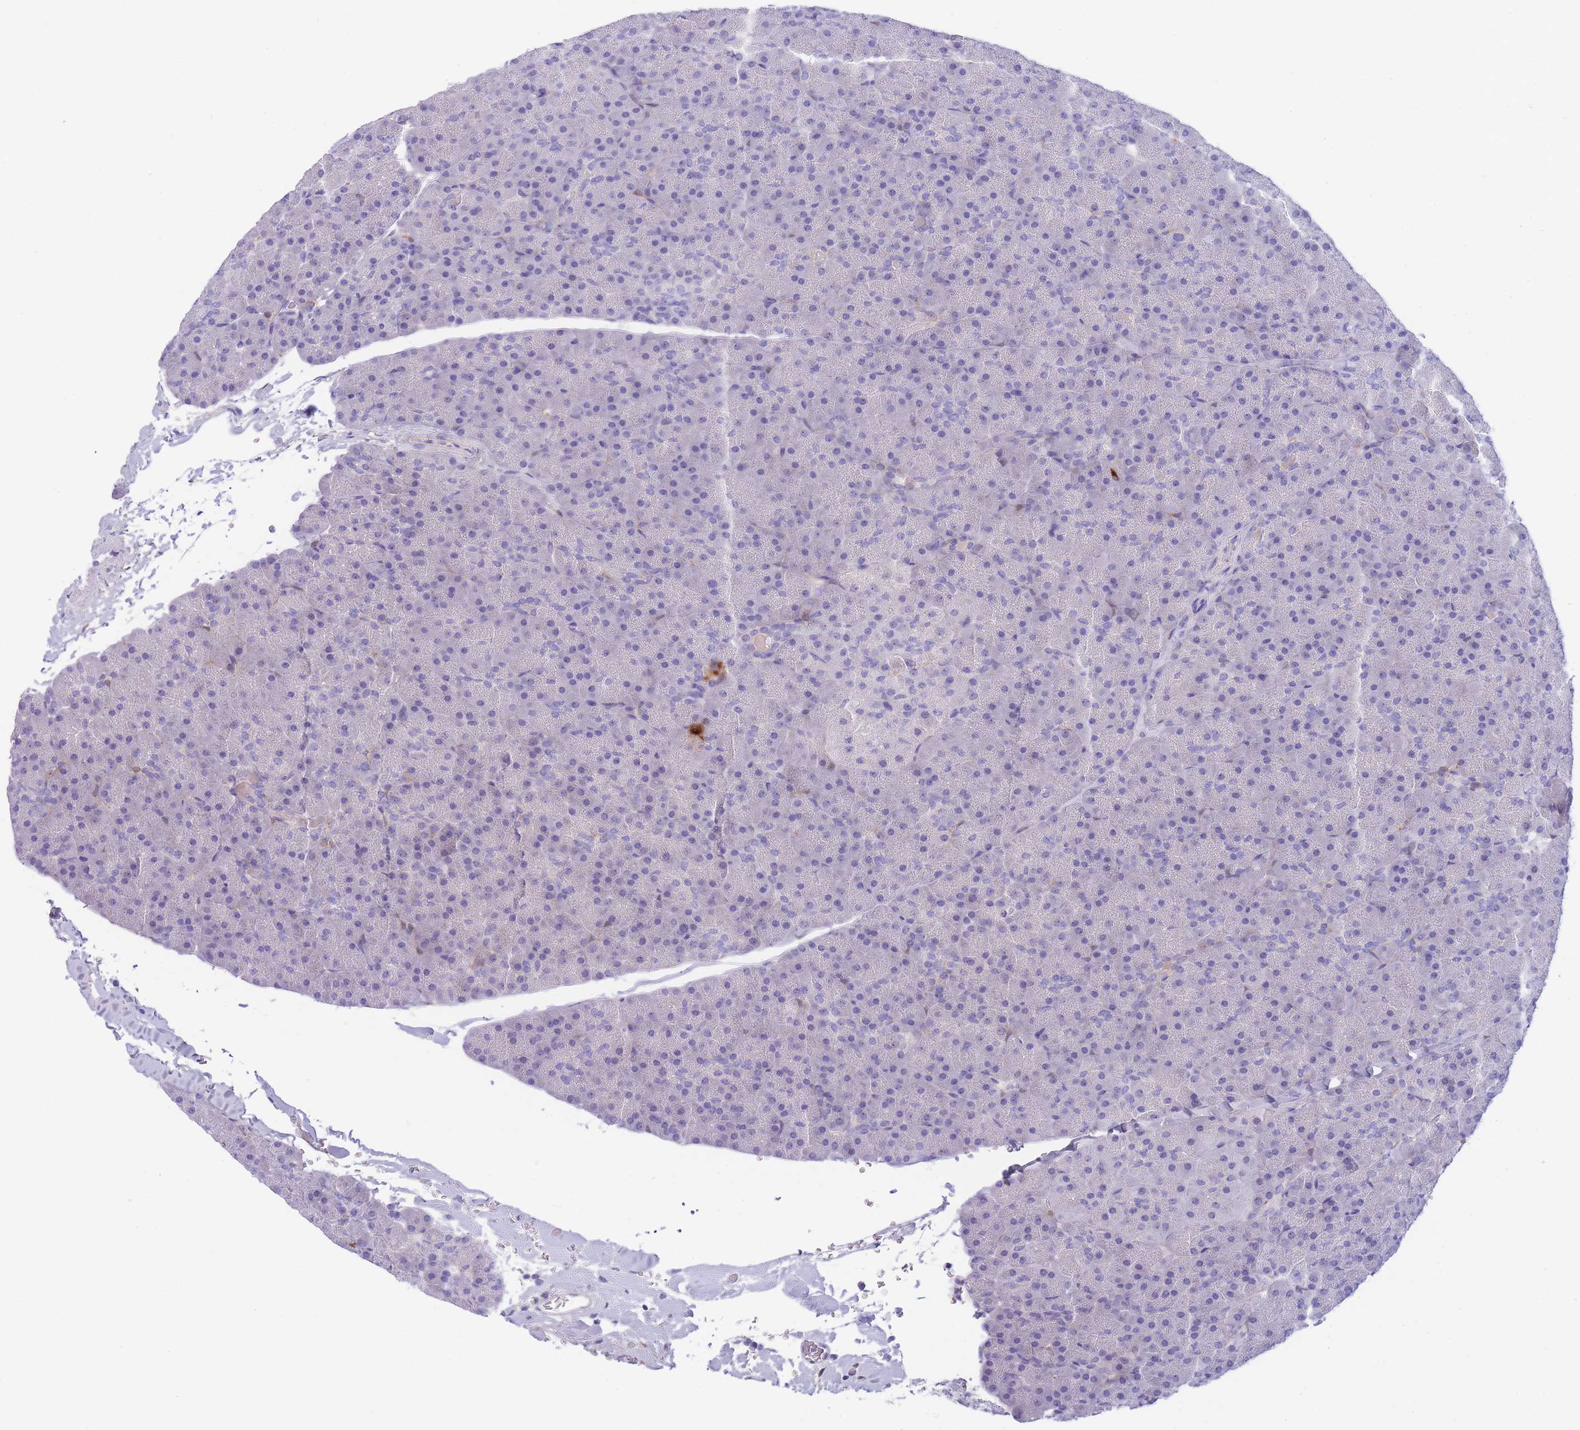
{"staining": {"intensity": "negative", "quantity": "none", "location": "none"}, "tissue": "pancreas", "cell_type": "Exocrine glandular cells", "image_type": "normal", "snomed": [{"axis": "morphology", "description": "Normal tissue, NOS"}, {"axis": "topography", "description": "Pancreas"}], "caption": "This micrograph is of benign pancreas stained with immunohistochemistry (IHC) to label a protein in brown with the nuclei are counter-stained blue. There is no positivity in exocrine glandular cells.", "gene": "PCDHB3", "patient": {"sex": "male", "age": 36}}